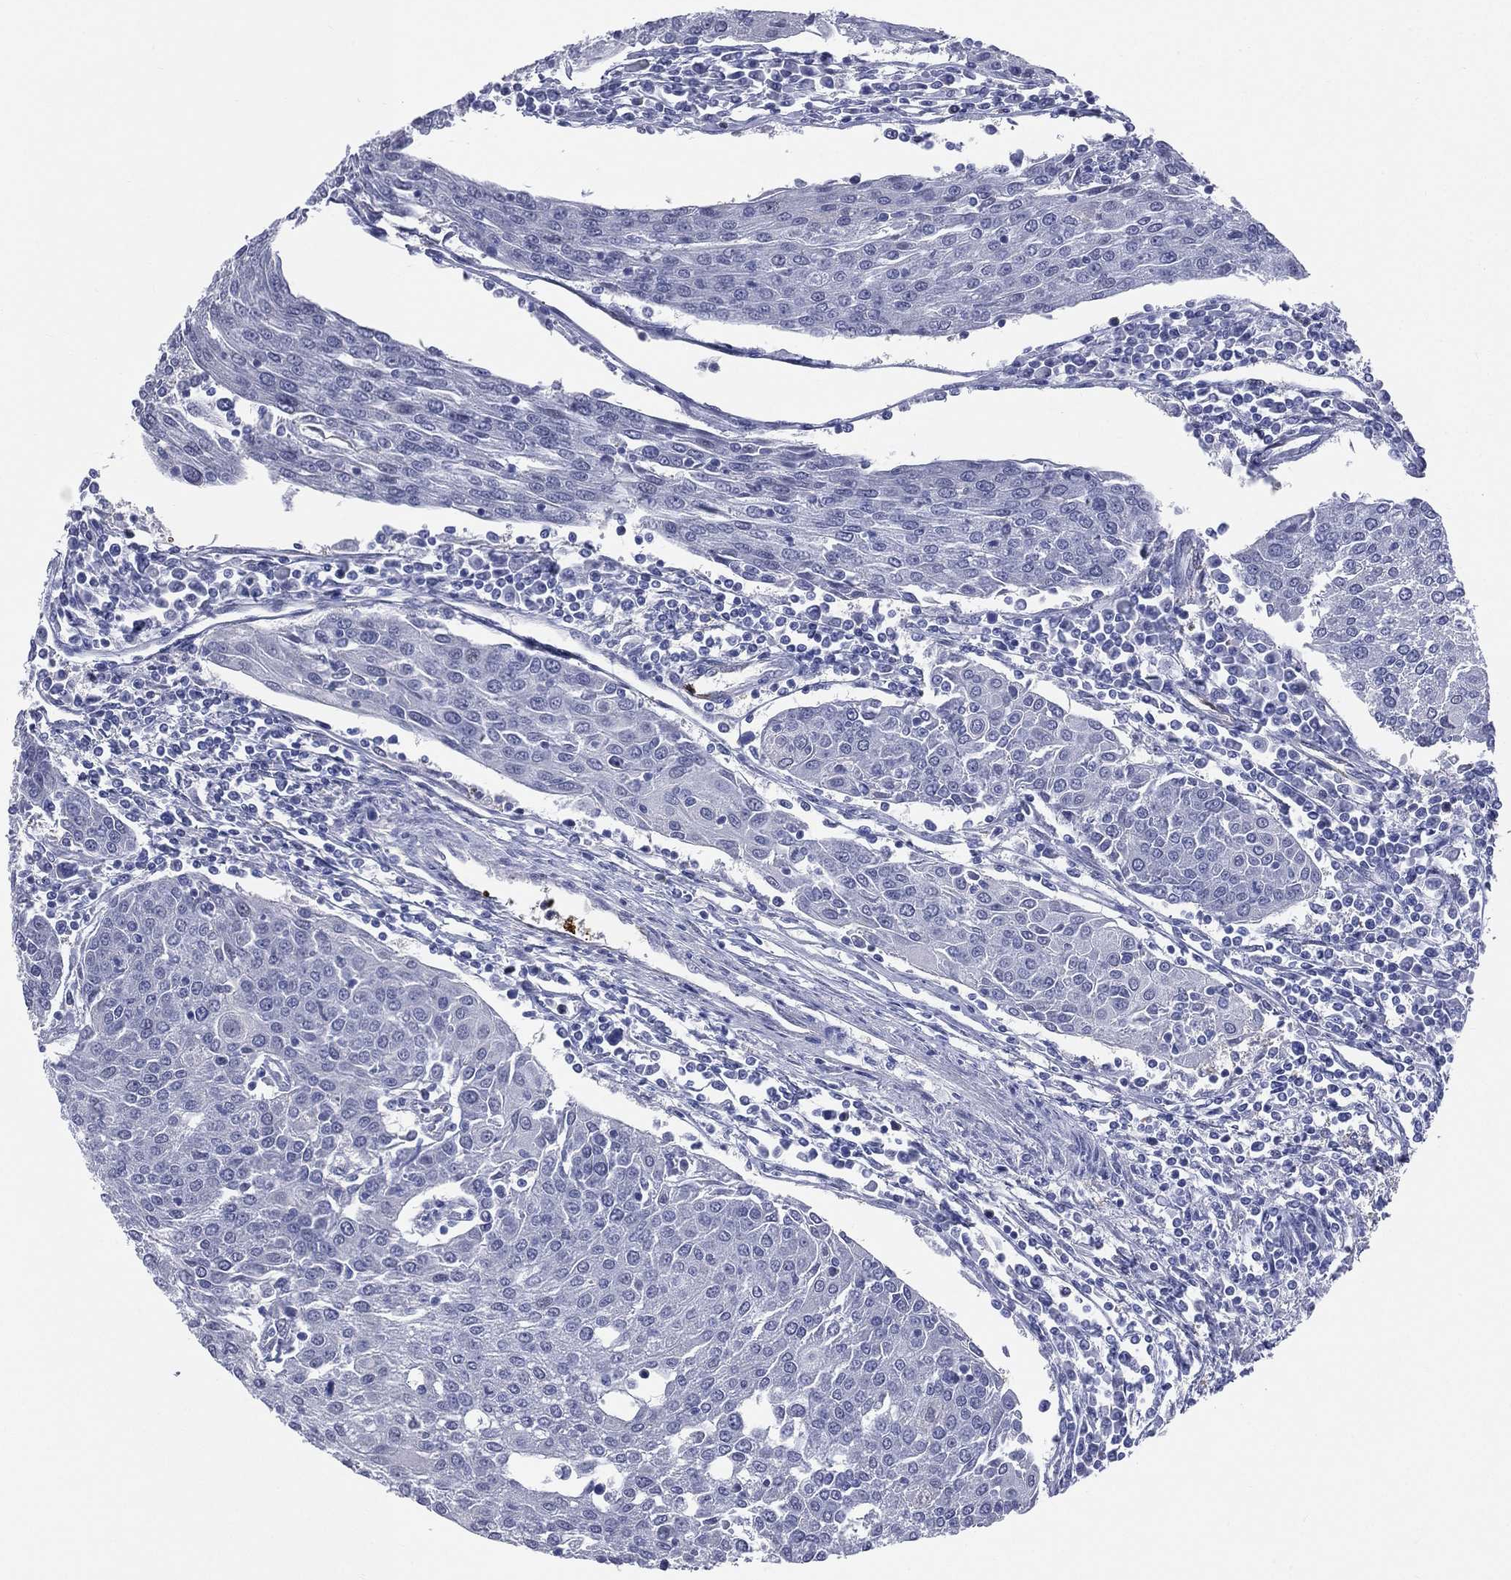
{"staining": {"intensity": "negative", "quantity": "none", "location": "none"}, "tissue": "urothelial cancer", "cell_type": "Tumor cells", "image_type": "cancer", "snomed": [{"axis": "morphology", "description": "Urothelial carcinoma, High grade"}, {"axis": "topography", "description": "Urinary bladder"}], "caption": "Urothelial cancer stained for a protein using IHC displays no positivity tumor cells.", "gene": "AKAP3", "patient": {"sex": "female", "age": 85}}